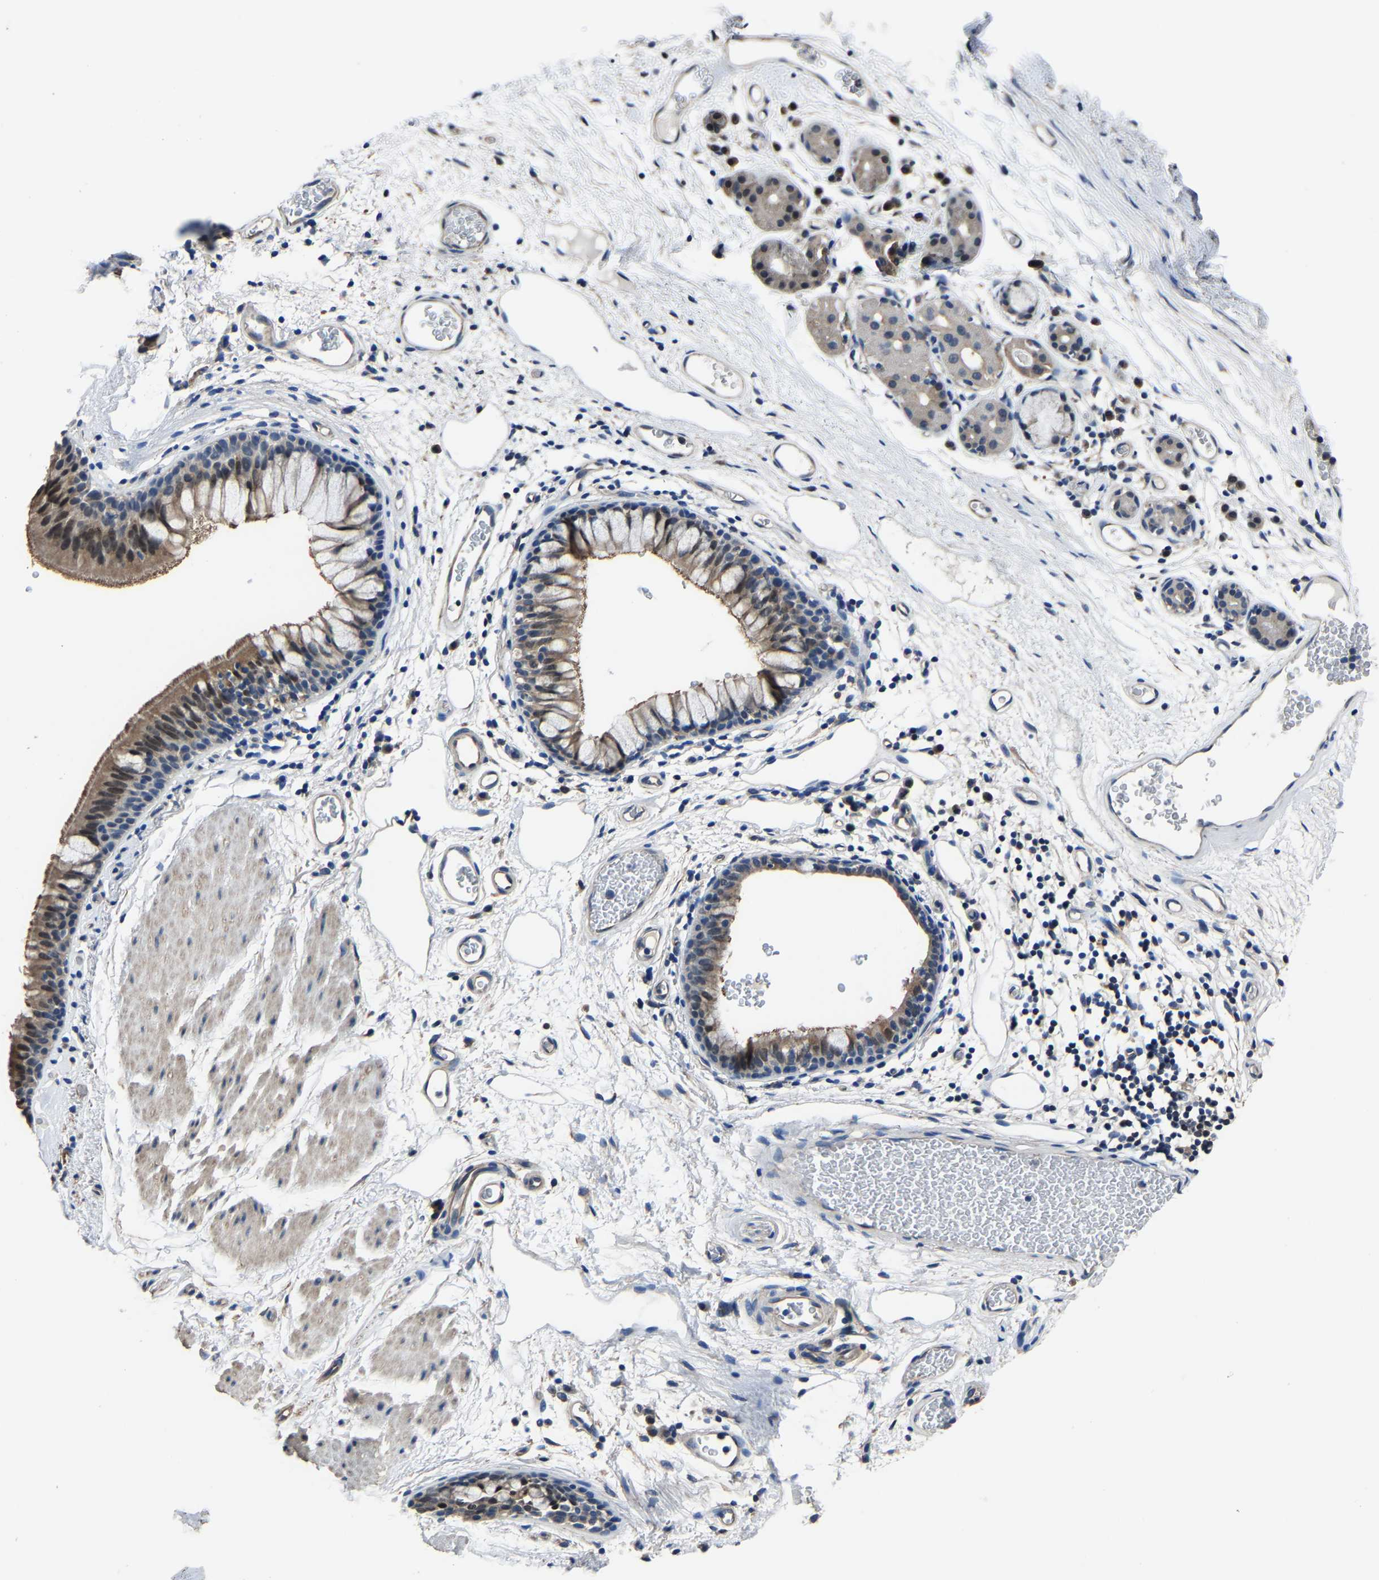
{"staining": {"intensity": "moderate", "quantity": "25%-75%", "location": "cytoplasmic/membranous,nuclear"}, "tissue": "bronchus", "cell_type": "Respiratory epithelial cells", "image_type": "normal", "snomed": [{"axis": "morphology", "description": "Normal tissue, NOS"}, {"axis": "topography", "description": "Cartilage tissue"}, {"axis": "topography", "description": "Bronchus"}], "caption": "High-power microscopy captured an IHC micrograph of unremarkable bronchus, revealing moderate cytoplasmic/membranous,nuclear expression in about 25%-75% of respiratory epithelial cells. Using DAB (3,3'-diaminobenzidine) (brown) and hematoxylin (blue) stains, captured at high magnification using brightfield microscopy.", "gene": "STRBP", "patient": {"sex": "female", "age": 53}}